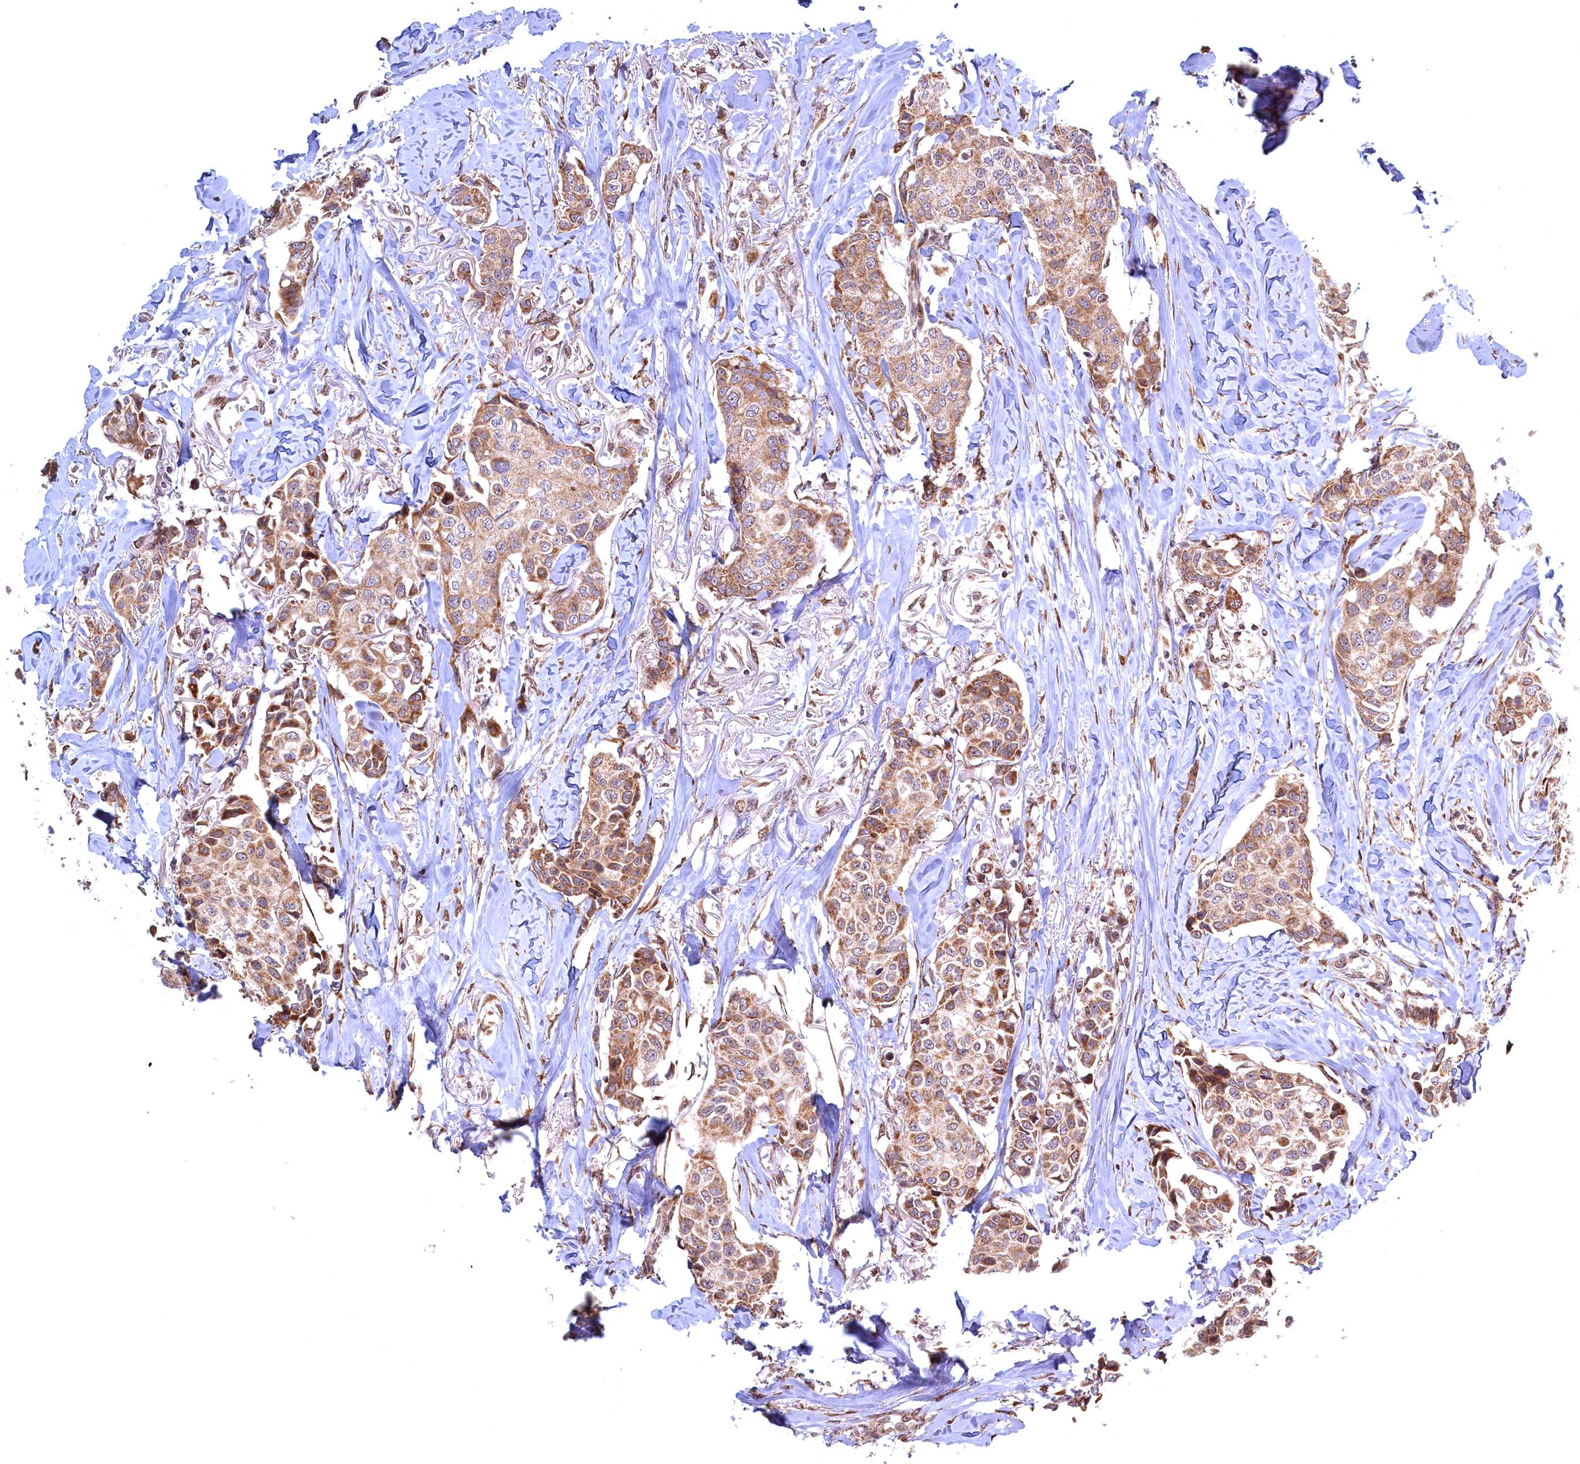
{"staining": {"intensity": "moderate", "quantity": ">75%", "location": "cytoplasmic/membranous"}, "tissue": "breast cancer", "cell_type": "Tumor cells", "image_type": "cancer", "snomed": [{"axis": "morphology", "description": "Duct carcinoma"}, {"axis": "topography", "description": "Breast"}], "caption": "Immunohistochemistry (IHC) staining of breast cancer, which reveals medium levels of moderate cytoplasmic/membranous staining in approximately >75% of tumor cells indicating moderate cytoplasmic/membranous protein positivity. The staining was performed using DAB (3,3'-diaminobenzidine) (brown) for protein detection and nuclei were counterstained in hematoxylin (blue).", "gene": "PLA2G10", "patient": {"sex": "female", "age": 80}}